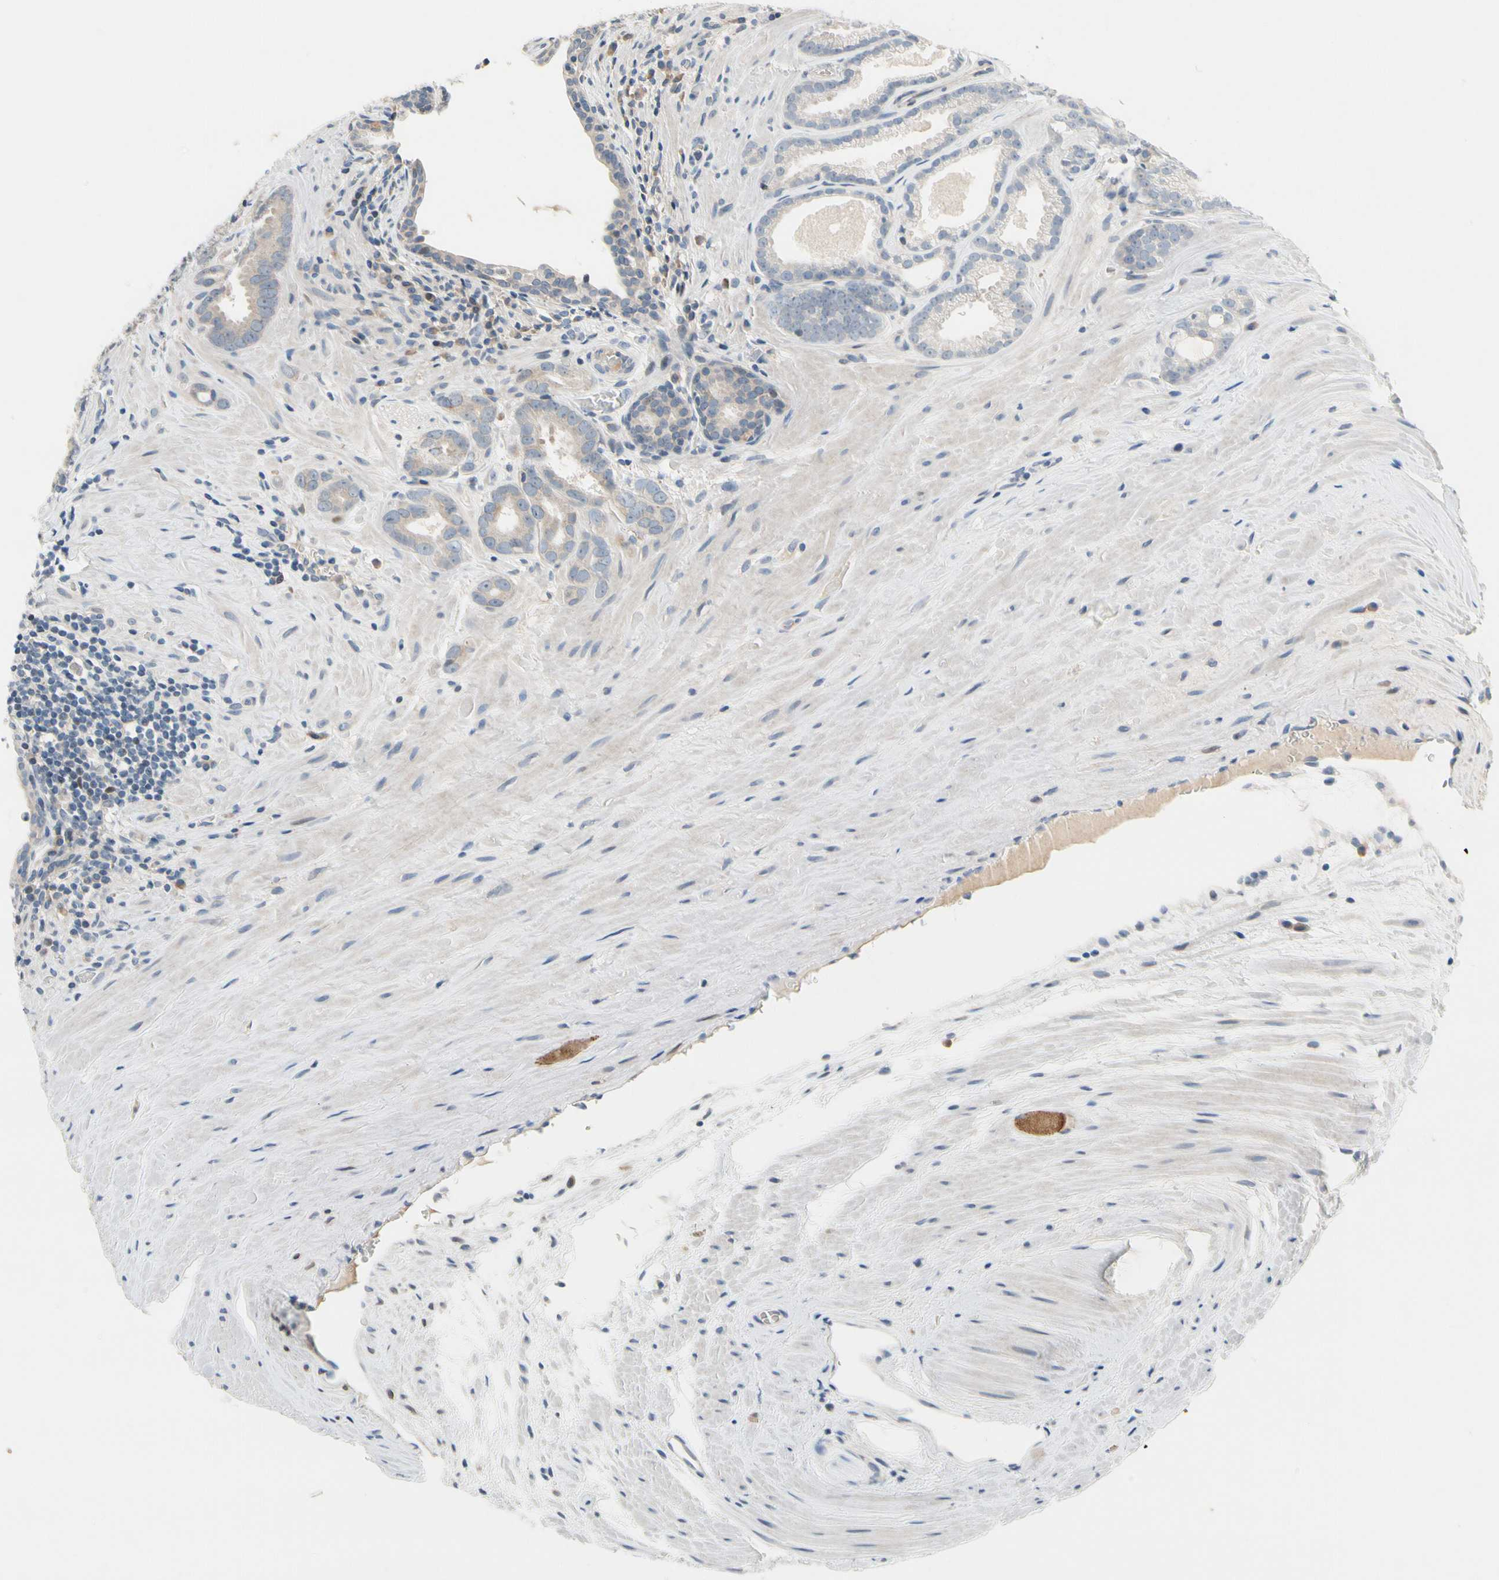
{"staining": {"intensity": "weak", "quantity": "25%-75%", "location": "cytoplasmic/membranous"}, "tissue": "prostate cancer", "cell_type": "Tumor cells", "image_type": "cancer", "snomed": [{"axis": "morphology", "description": "Adenocarcinoma, Low grade"}, {"axis": "topography", "description": "Prostate"}], "caption": "There is low levels of weak cytoplasmic/membranous expression in tumor cells of prostate cancer (adenocarcinoma (low-grade)), as demonstrated by immunohistochemical staining (brown color).", "gene": "PIP5K1B", "patient": {"sex": "male", "age": 57}}